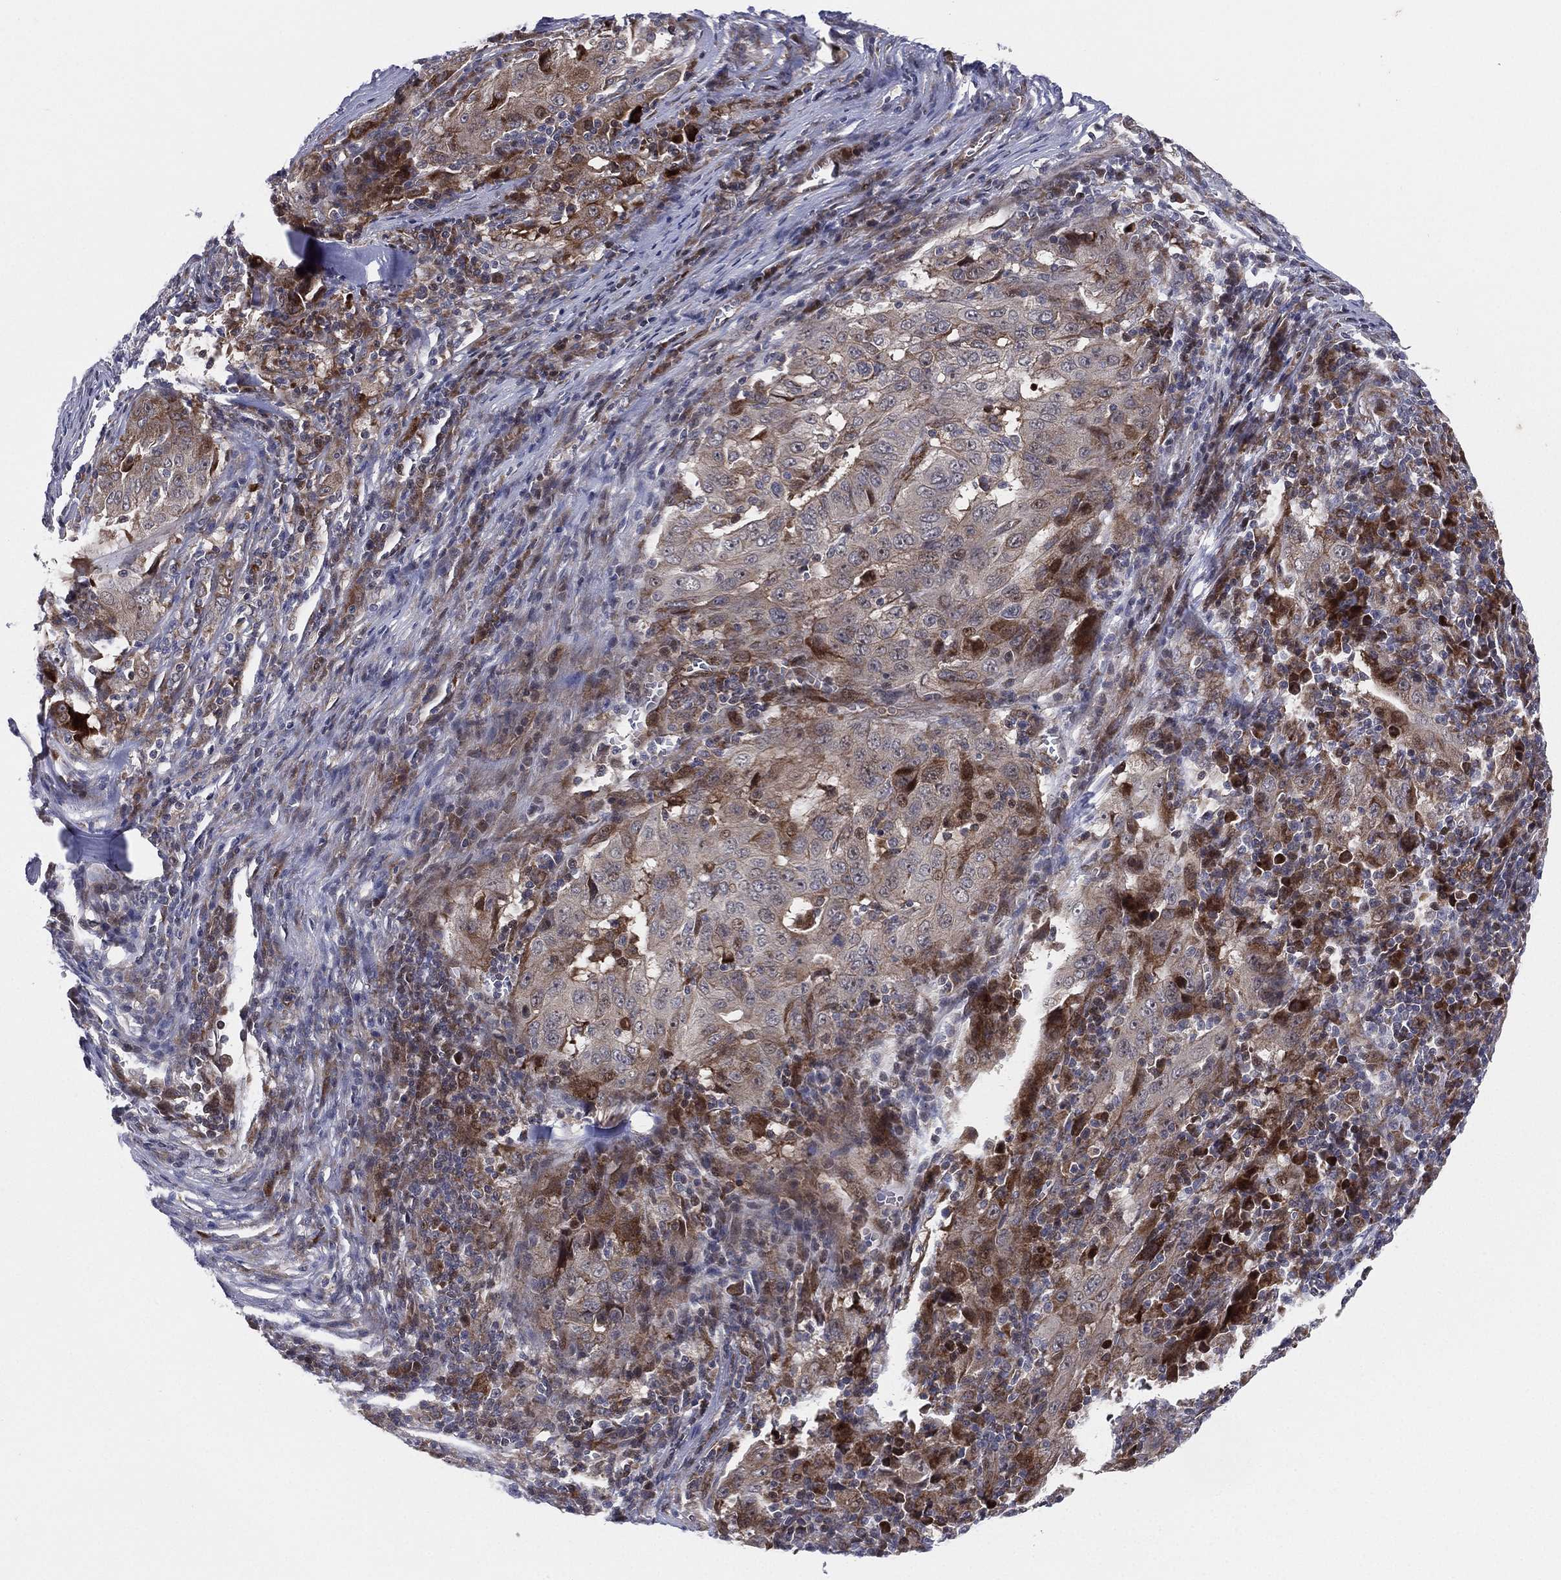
{"staining": {"intensity": "moderate", "quantity": "25%-75%", "location": "cytoplasmic/membranous"}, "tissue": "pancreatic cancer", "cell_type": "Tumor cells", "image_type": "cancer", "snomed": [{"axis": "morphology", "description": "Adenocarcinoma, NOS"}, {"axis": "topography", "description": "Pancreas"}], "caption": "Immunohistochemistry (IHC) of human pancreatic cancer (adenocarcinoma) shows medium levels of moderate cytoplasmic/membranous expression in about 25%-75% of tumor cells.", "gene": "UTP14A", "patient": {"sex": "male", "age": 63}}